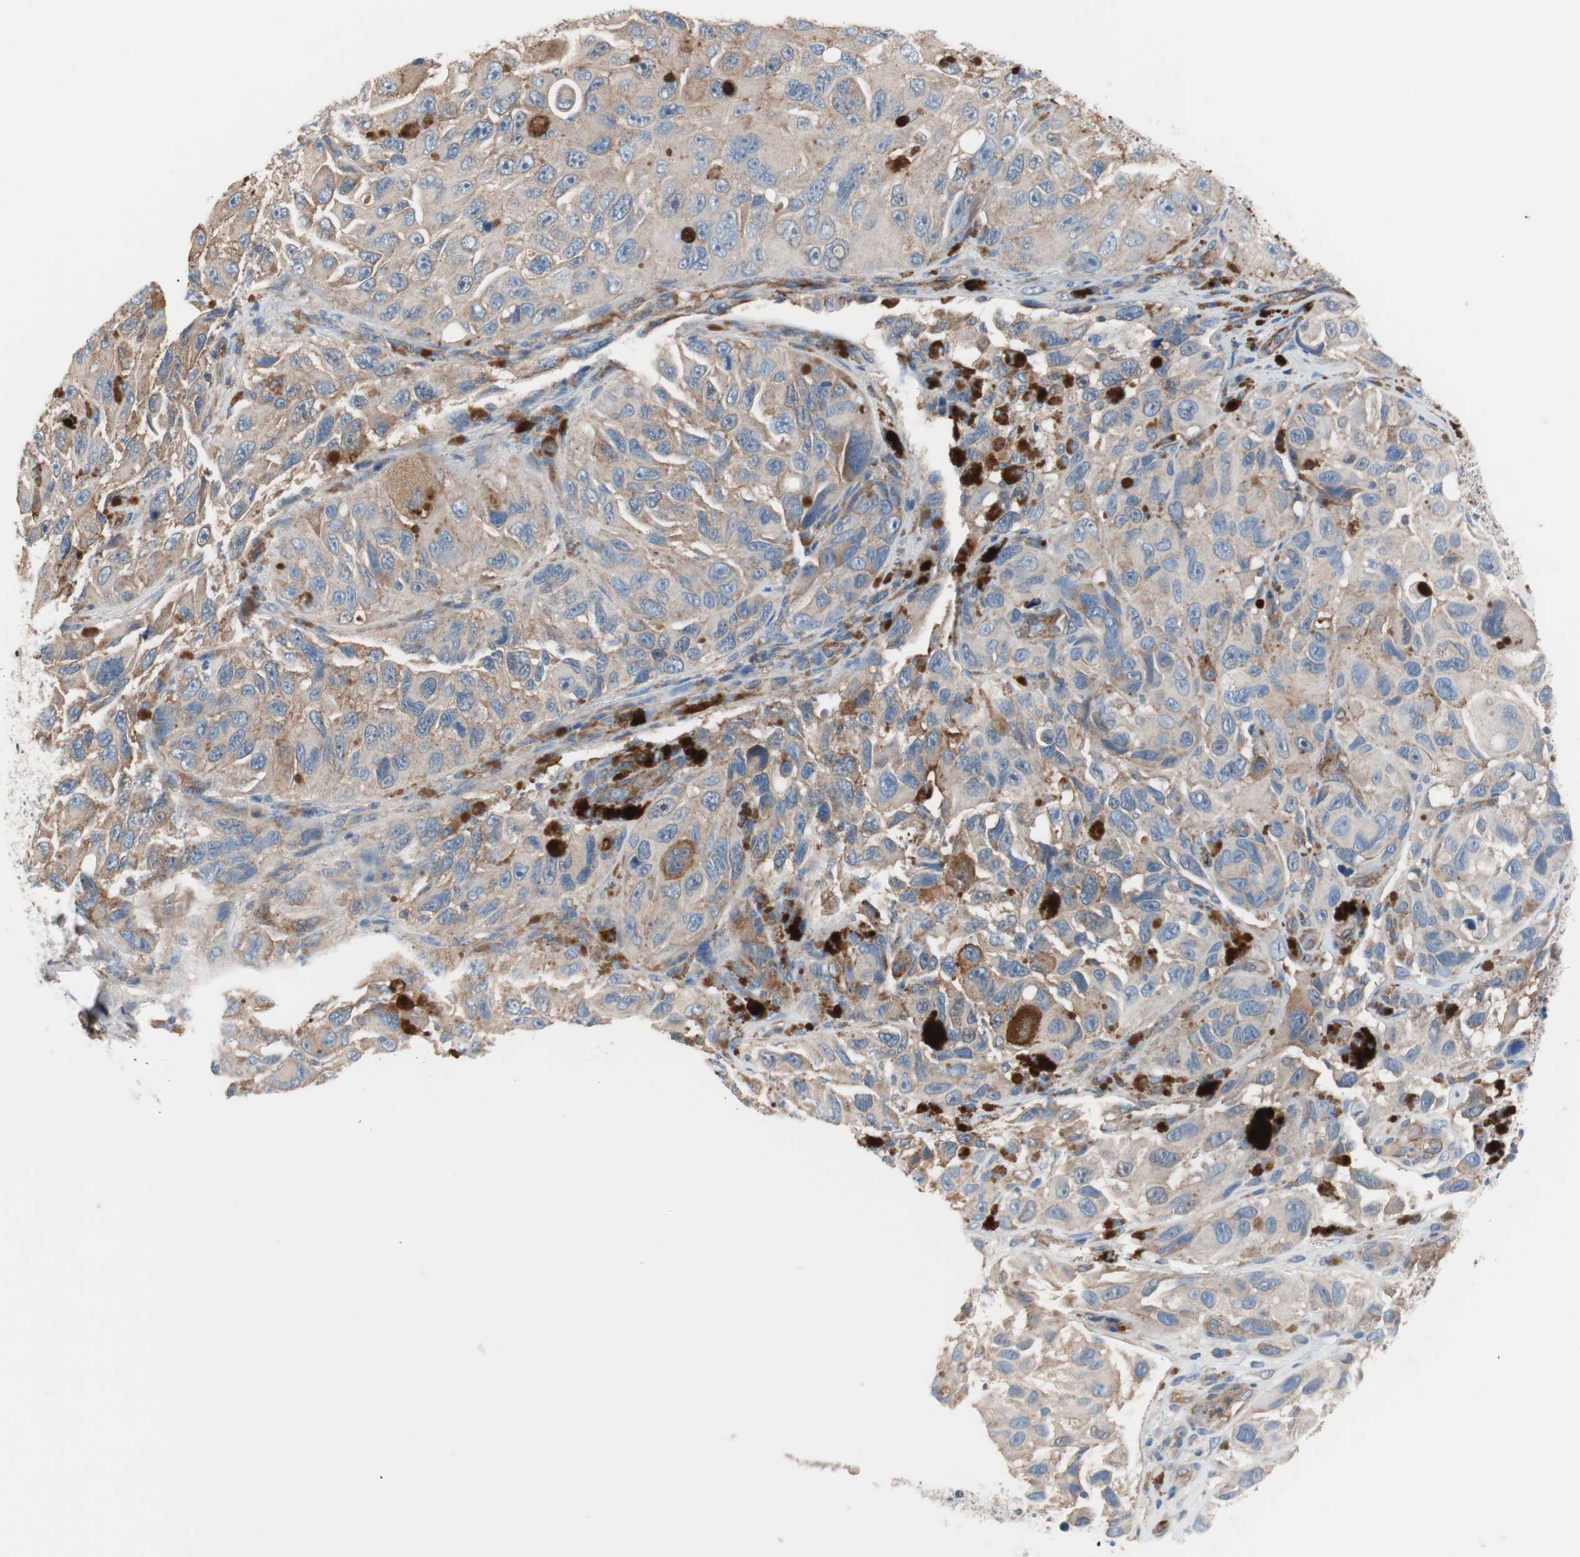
{"staining": {"intensity": "weak", "quantity": "25%-75%", "location": "cytoplasmic/membranous"}, "tissue": "melanoma", "cell_type": "Tumor cells", "image_type": "cancer", "snomed": [{"axis": "morphology", "description": "Malignant melanoma, NOS"}, {"axis": "topography", "description": "Skin"}], "caption": "This is a histology image of immunohistochemistry (IHC) staining of melanoma, which shows weak expression in the cytoplasmic/membranous of tumor cells.", "gene": "GPR160", "patient": {"sex": "female", "age": 73}}